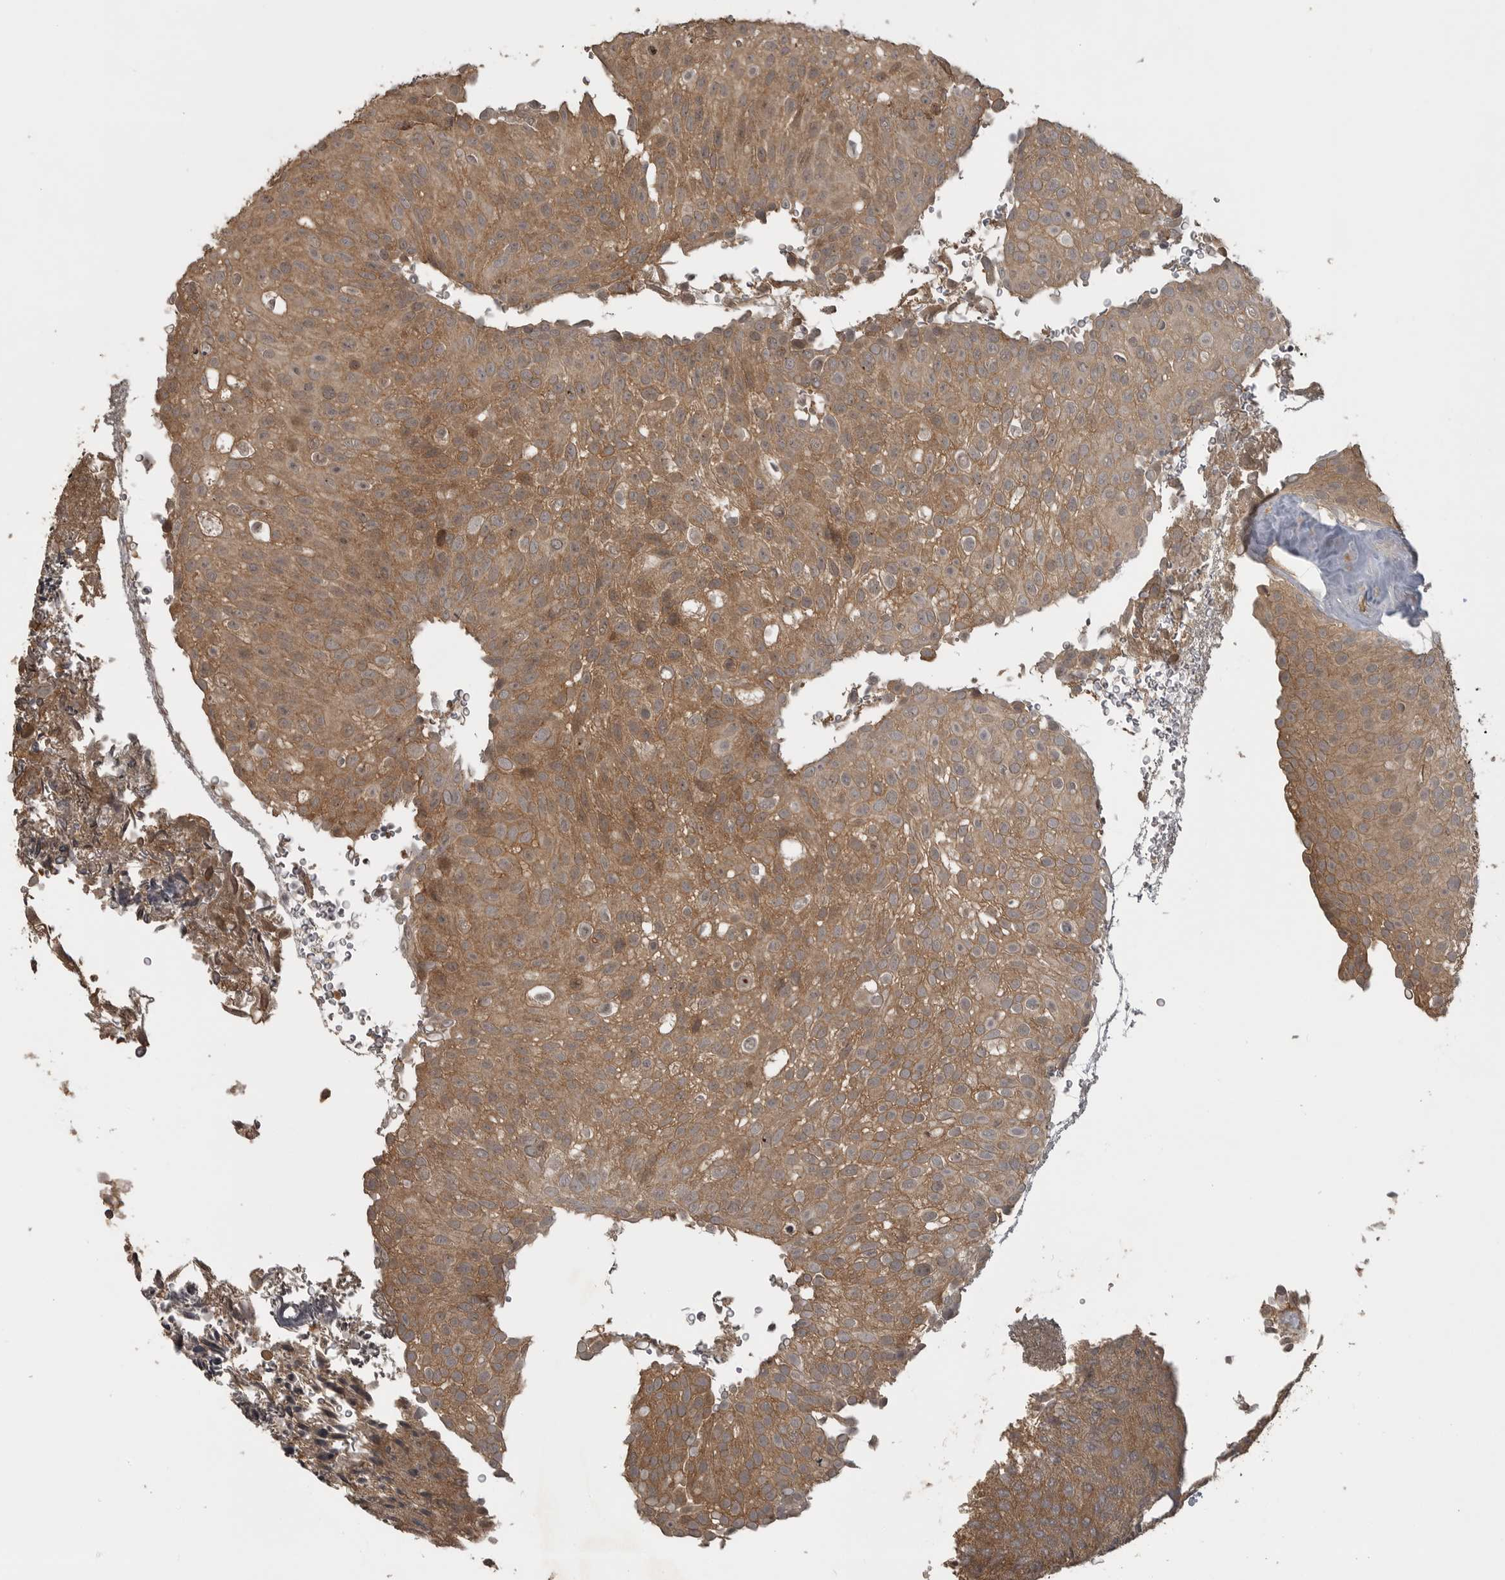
{"staining": {"intensity": "moderate", "quantity": ">75%", "location": "cytoplasmic/membranous"}, "tissue": "urothelial cancer", "cell_type": "Tumor cells", "image_type": "cancer", "snomed": [{"axis": "morphology", "description": "Urothelial carcinoma, Low grade"}, {"axis": "topography", "description": "Urinary bladder"}], "caption": "Protein expression analysis of urothelial cancer displays moderate cytoplasmic/membranous positivity in approximately >75% of tumor cells.", "gene": "LLGL1", "patient": {"sex": "male", "age": 78}}